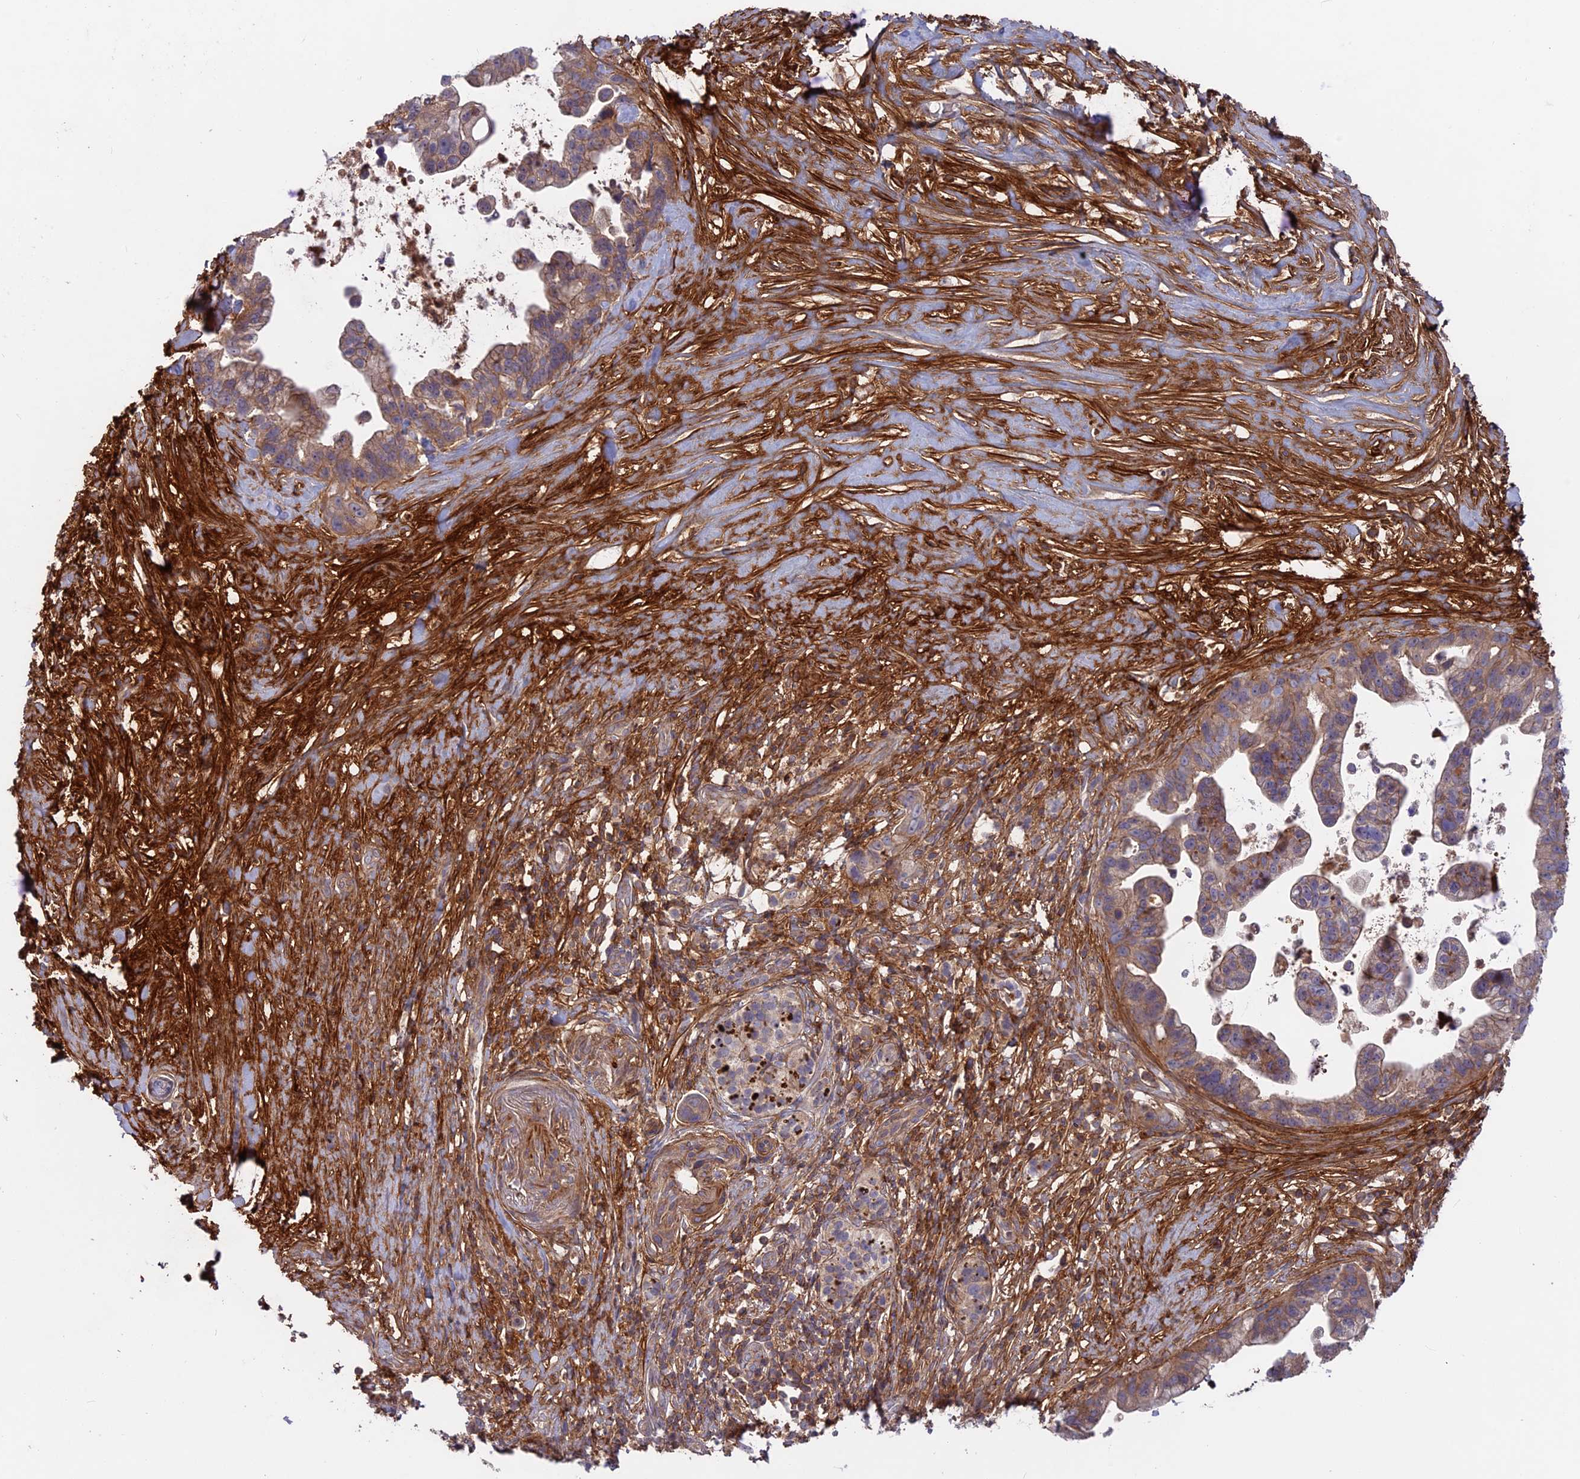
{"staining": {"intensity": "weak", "quantity": "25%-75%", "location": "cytoplasmic/membranous"}, "tissue": "pancreatic cancer", "cell_type": "Tumor cells", "image_type": "cancer", "snomed": [{"axis": "morphology", "description": "Adenocarcinoma, NOS"}, {"axis": "topography", "description": "Pancreas"}], "caption": "Immunohistochemistry of pancreatic adenocarcinoma demonstrates low levels of weak cytoplasmic/membranous expression in about 25%-75% of tumor cells. (DAB (3,3'-diaminobenzidine) = brown stain, brightfield microscopy at high magnification).", "gene": "CPNE7", "patient": {"sex": "female", "age": 83}}